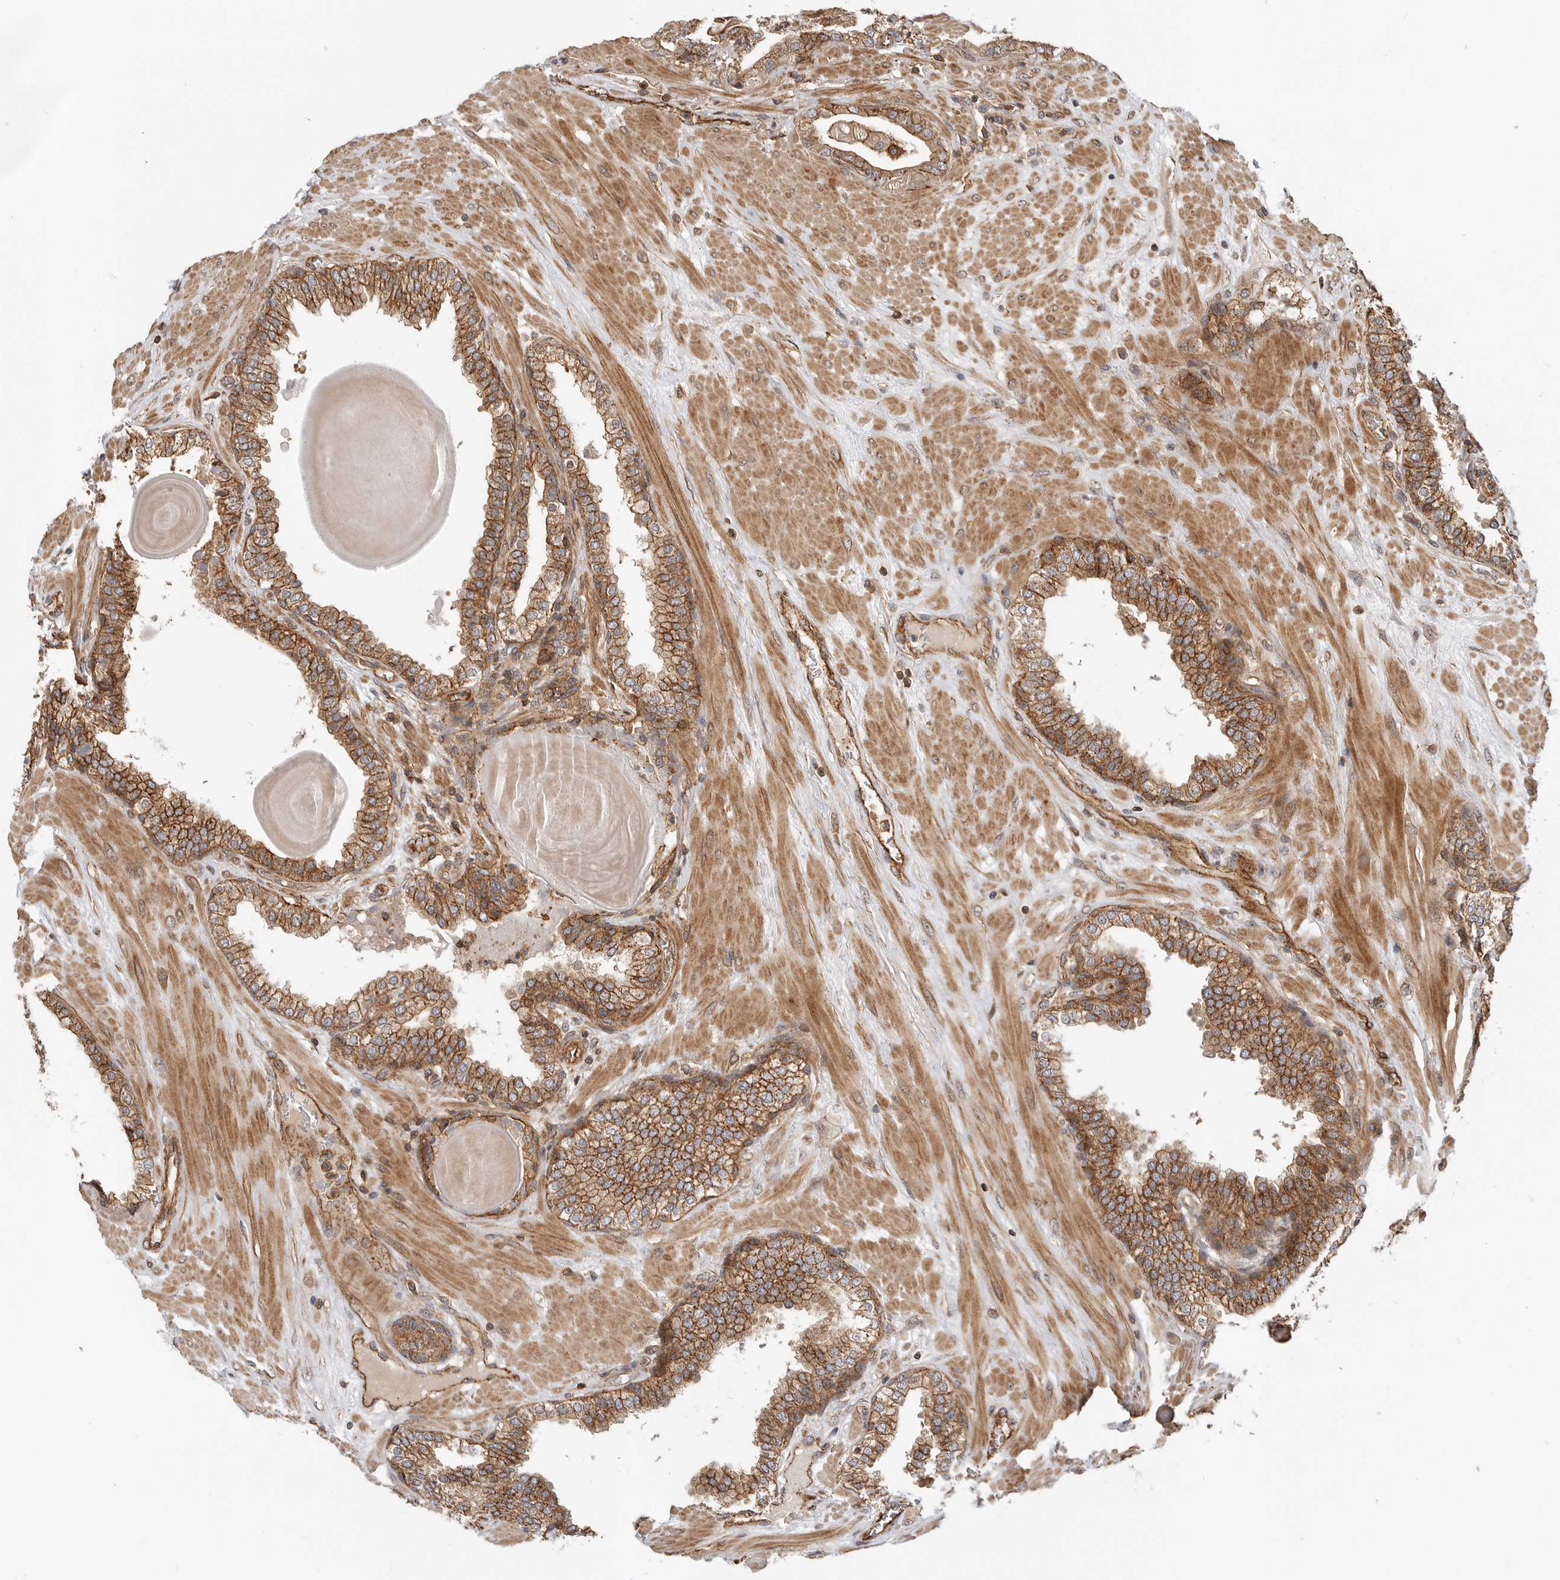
{"staining": {"intensity": "strong", "quantity": ">75%", "location": "cytoplasmic/membranous"}, "tissue": "prostate", "cell_type": "Glandular cells", "image_type": "normal", "snomed": [{"axis": "morphology", "description": "Normal tissue, NOS"}, {"axis": "topography", "description": "Prostate"}], "caption": "High-power microscopy captured an IHC image of normal prostate, revealing strong cytoplasmic/membranous positivity in approximately >75% of glandular cells.", "gene": "GPATCH2", "patient": {"sex": "male", "age": 51}}